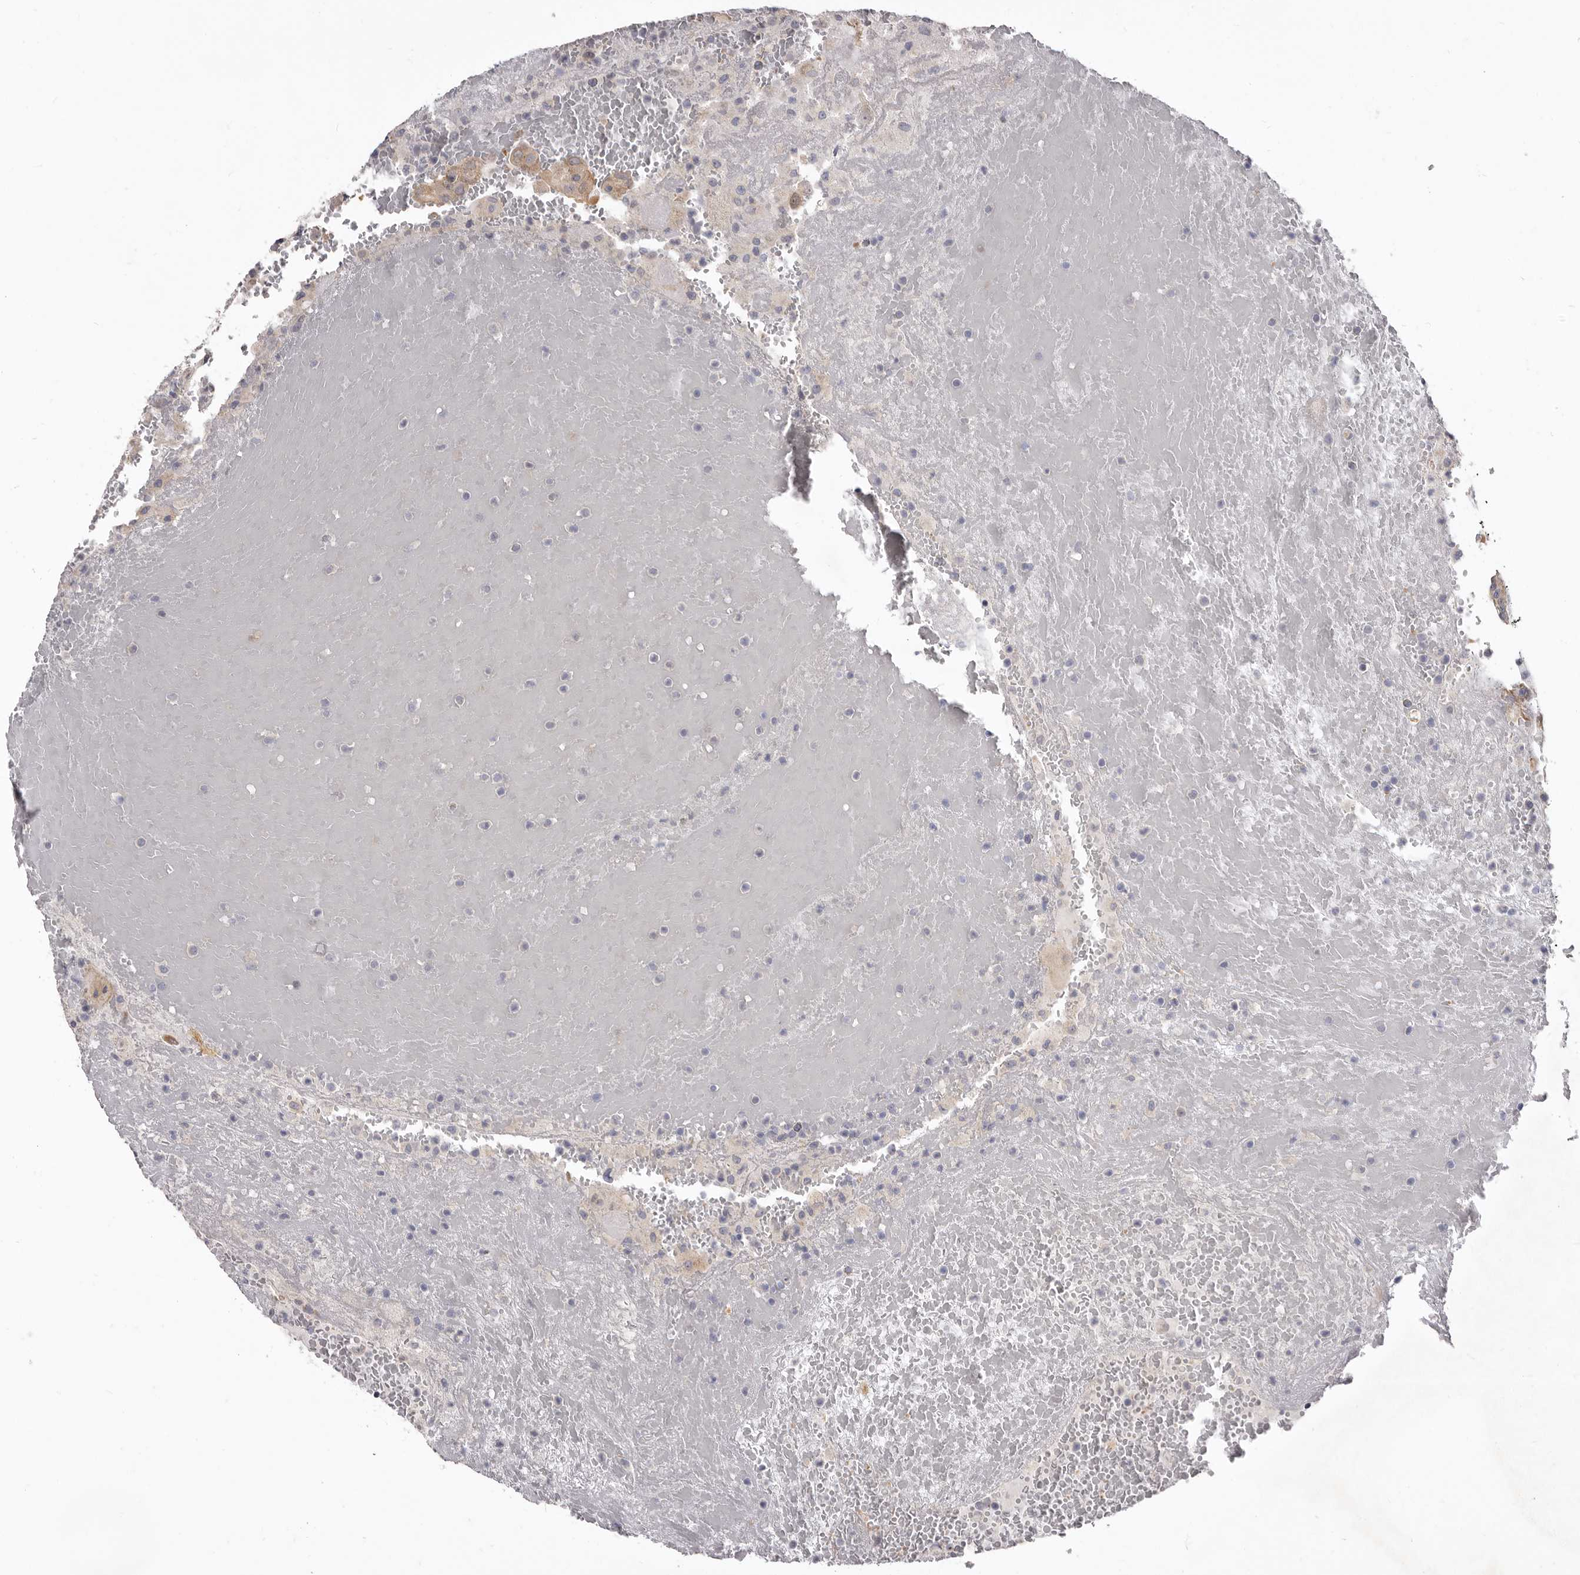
{"staining": {"intensity": "moderate", "quantity": ">75%", "location": "cytoplasmic/membranous"}, "tissue": "thyroid cancer", "cell_type": "Tumor cells", "image_type": "cancer", "snomed": [{"axis": "morphology", "description": "Papillary adenocarcinoma, NOS"}, {"axis": "topography", "description": "Thyroid gland"}], "caption": "This image demonstrates immunohistochemistry staining of thyroid papillary adenocarcinoma, with medium moderate cytoplasmic/membranous expression in approximately >75% of tumor cells.", "gene": "FMO2", "patient": {"sex": "male", "age": 77}}